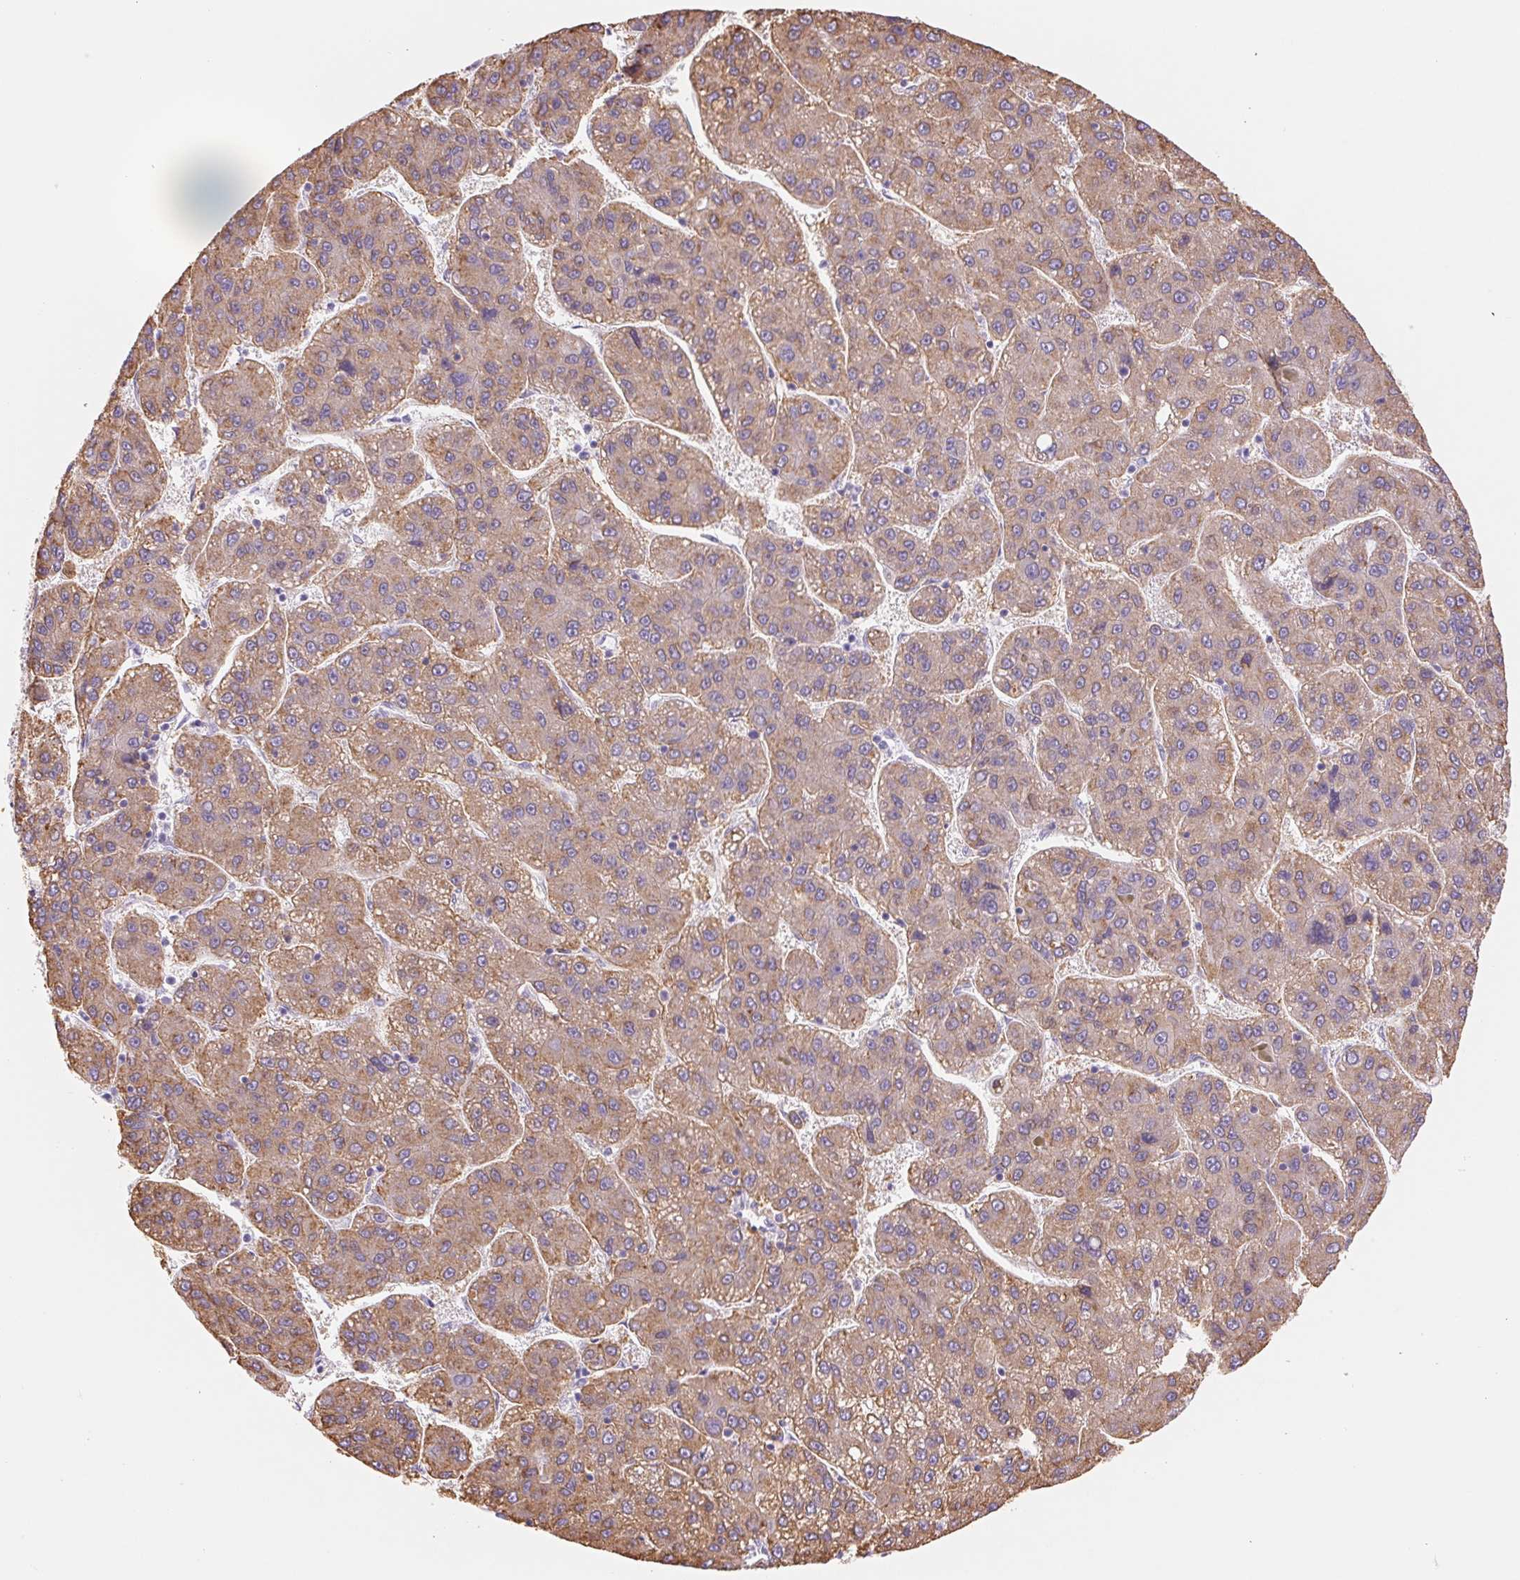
{"staining": {"intensity": "moderate", "quantity": ">75%", "location": "cytoplasmic/membranous"}, "tissue": "liver cancer", "cell_type": "Tumor cells", "image_type": "cancer", "snomed": [{"axis": "morphology", "description": "Carcinoma, Hepatocellular, NOS"}, {"axis": "topography", "description": "Liver"}], "caption": "Immunohistochemical staining of human liver cancer (hepatocellular carcinoma) shows medium levels of moderate cytoplasmic/membranous positivity in approximately >75% of tumor cells.", "gene": "ASGR2", "patient": {"sex": "female", "age": 82}}